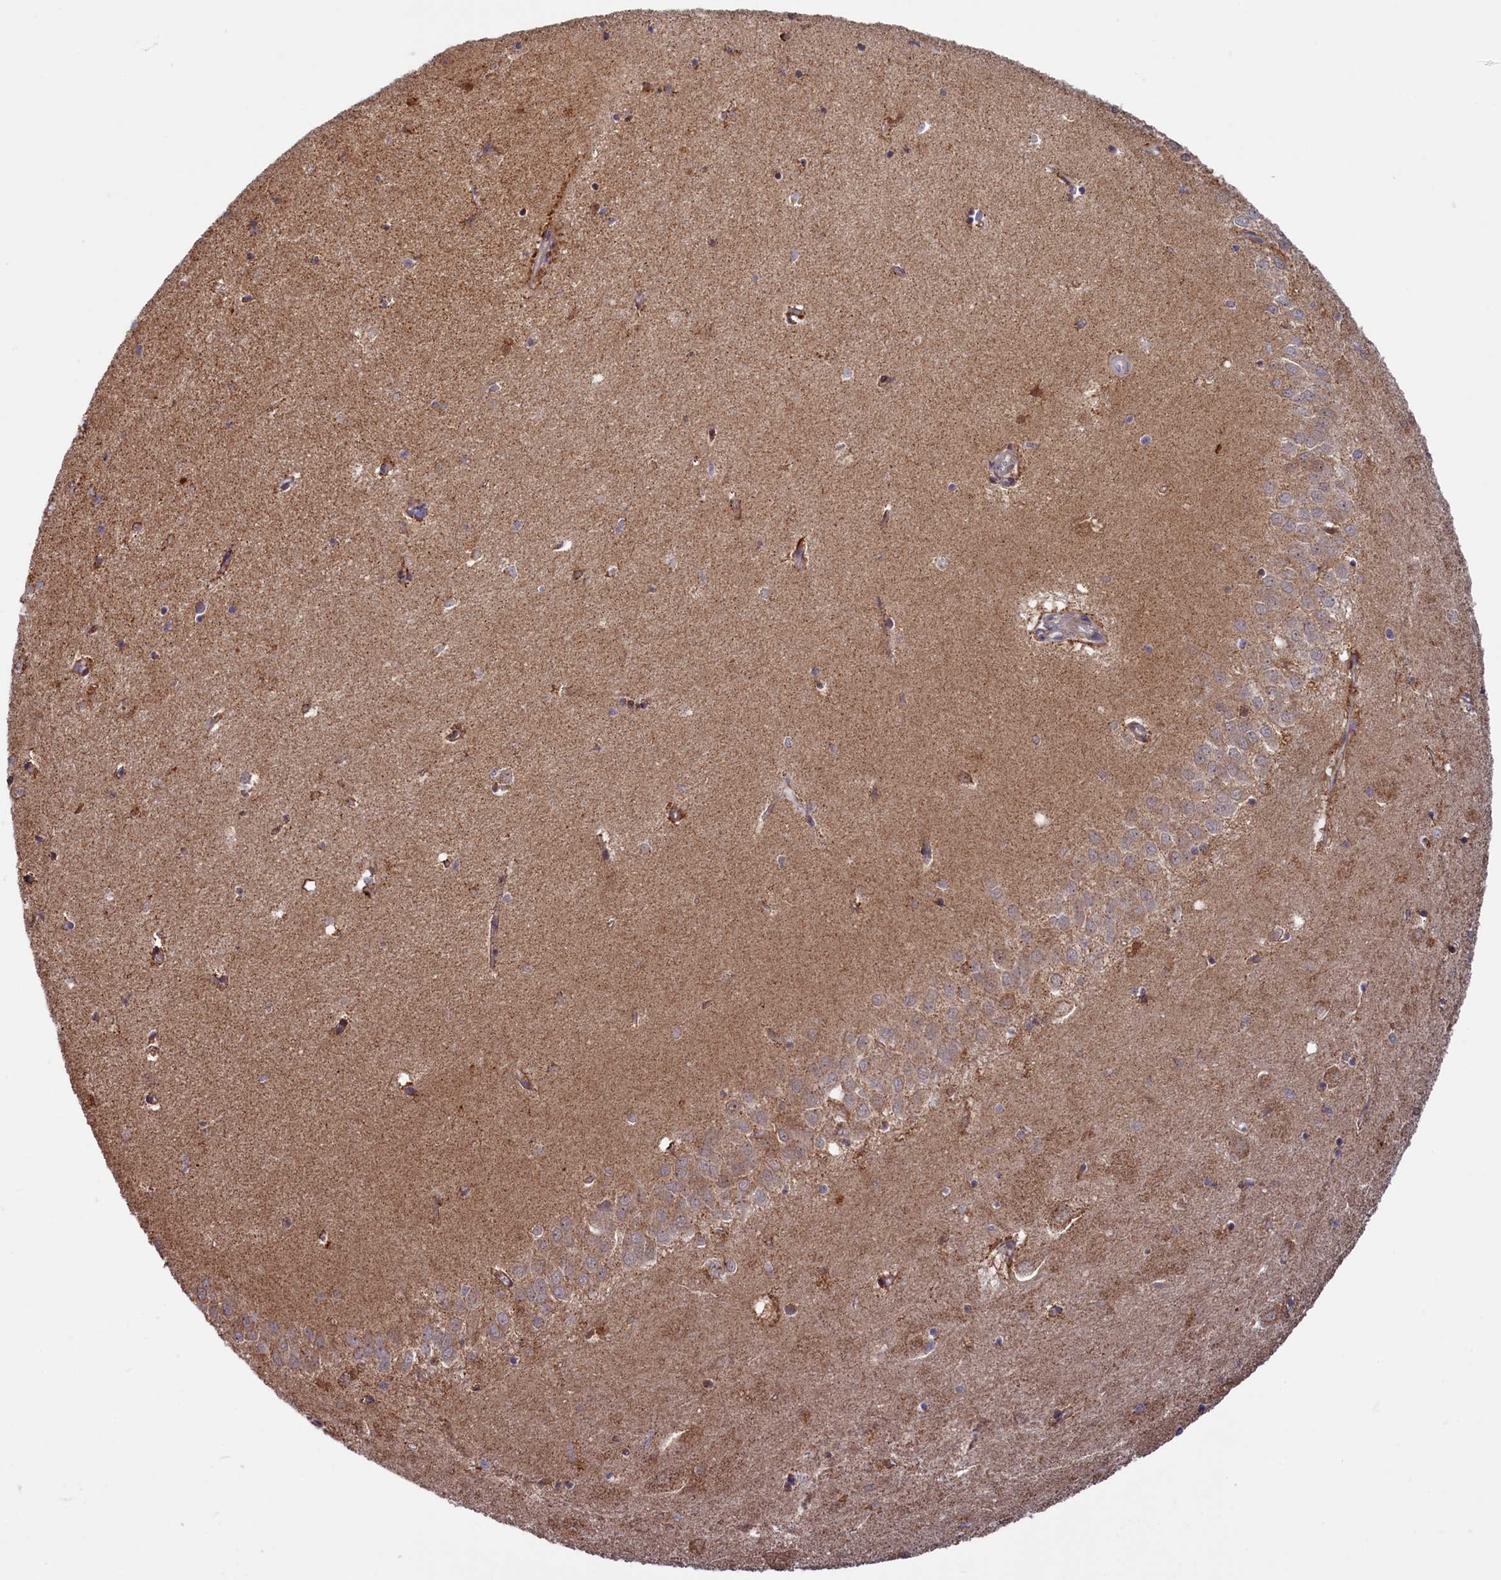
{"staining": {"intensity": "negative", "quantity": "none", "location": "none"}, "tissue": "hippocampus", "cell_type": "Glial cells", "image_type": "normal", "snomed": [{"axis": "morphology", "description": "Normal tissue, NOS"}, {"axis": "topography", "description": "Hippocampus"}], "caption": "Immunohistochemistry (IHC) of benign hippocampus reveals no positivity in glial cells.", "gene": "DUS3L", "patient": {"sex": "female", "age": 64}}